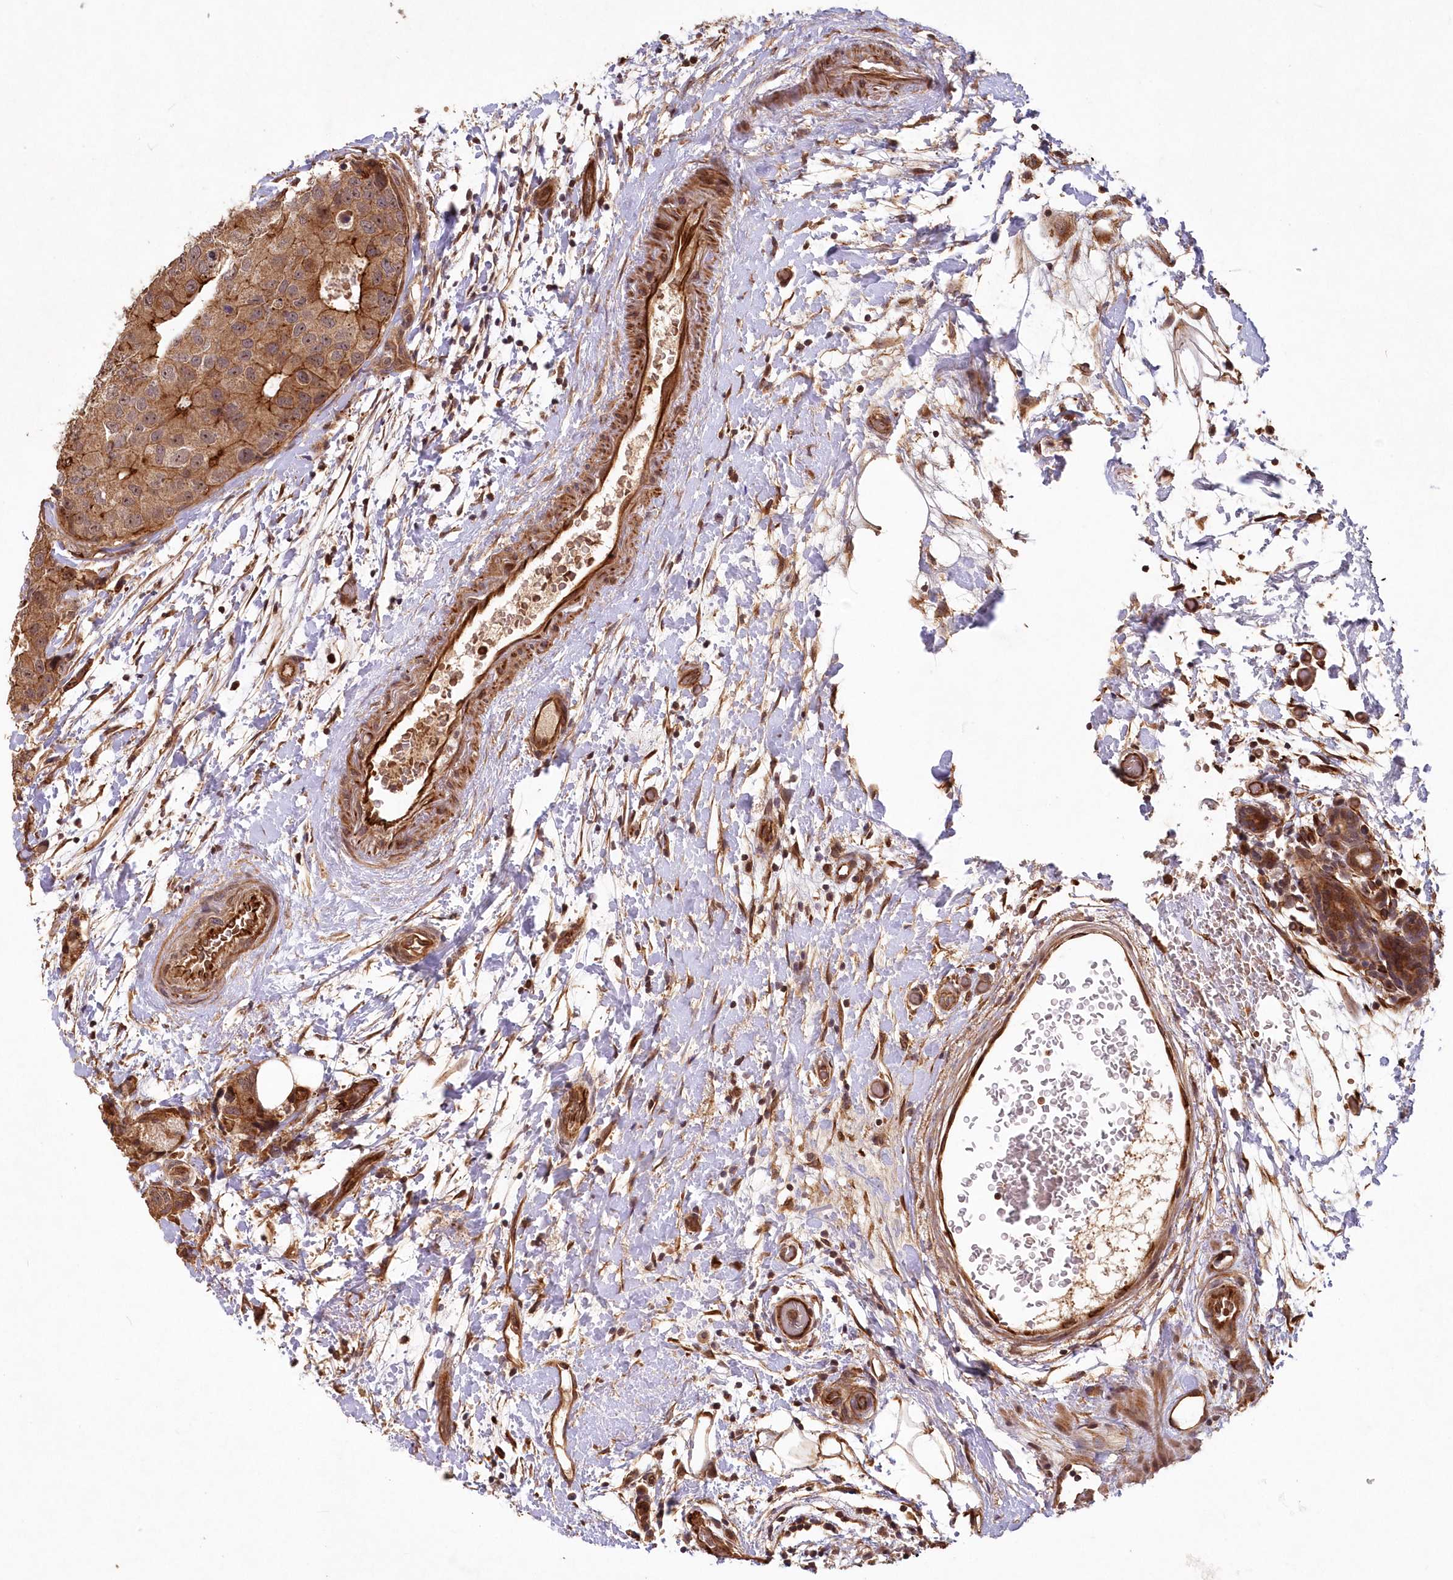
{"staining": {"intensity": "strong", "quantity": ">75%", "location": "cytoplasmic/membranous,nuclear"}, "tissue": "breast cancer", "cell_type": "Tumor cells", "image_type": "cancer", "snomed": [{"axis": "morphology", "description": "Duct carcinoma"}, {"axis": "topography", "description": "Breast"}], "caption": "Brown immunohistochemical staining in breast cancer displays strong cytoplasmic/membranous and nuclear positivity in about >75% of tumor cells. The protein is shown in brown color, while the nuclei are stained blue.", "gene": "HYCC2", "patient": {"sex": "female", "age": 62}}